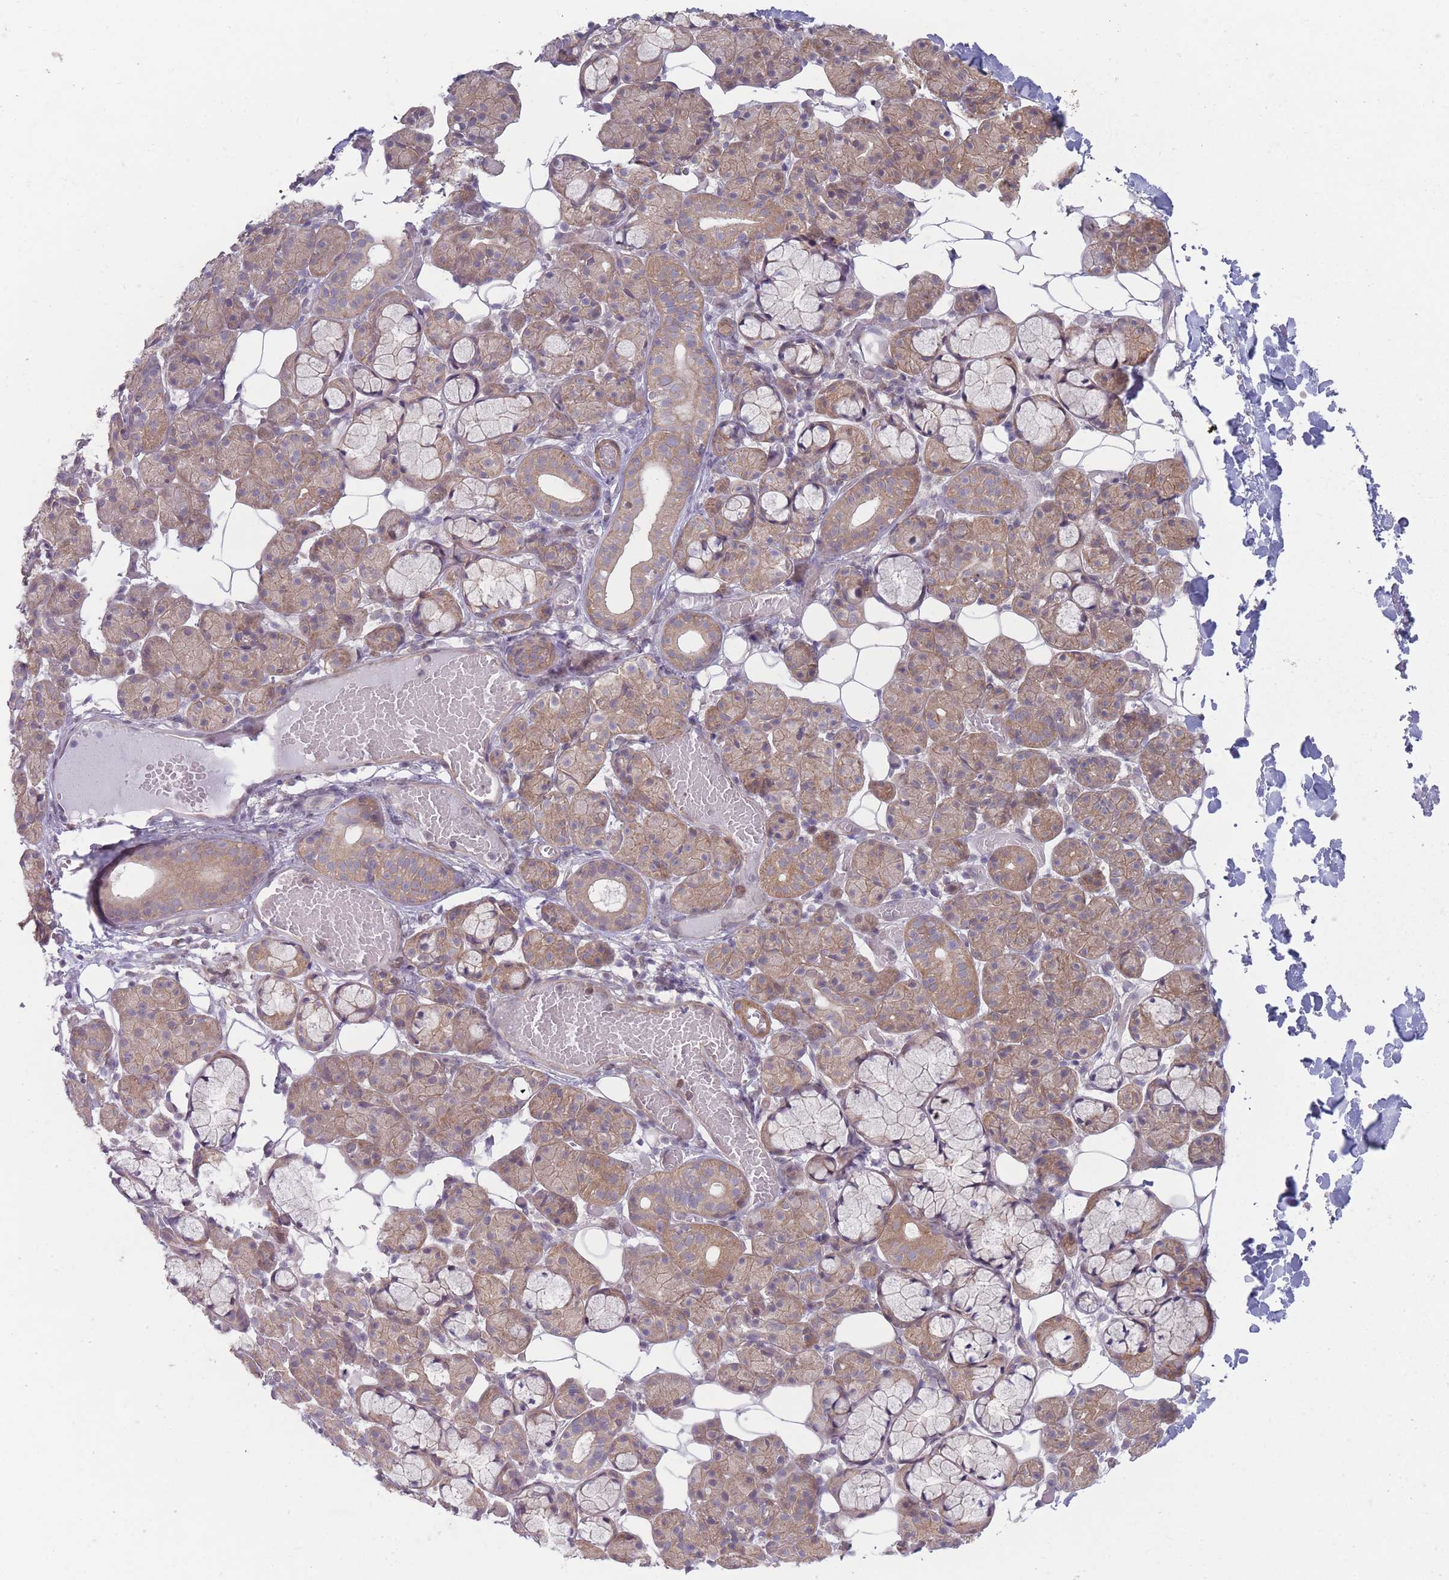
{"staining": {"intensity": "moderate", "quantity": "25%-75%", "location": "cytoplasmic/membranous"}, "tissue": "salivary gland", "cell_type": "Glandular cells", "image_type": "normal", "snomed": [{"axis": "morphology", "description": "Normal tissue, NOS"}, {"axis": "topography", "description": "Salivary gland"}], "caption": "DAB (3,3'-diaminobenzidine) immunohistochemical staining of benign salivary gland demonstrates moderate cytoplasmic/membranous protein staining in approximately 25%-75% of glandular cells. (IHC, brightfield microscopy, high magnification).", "gene": "VRK2", "patient": {"sex": "male", "age": 63}}